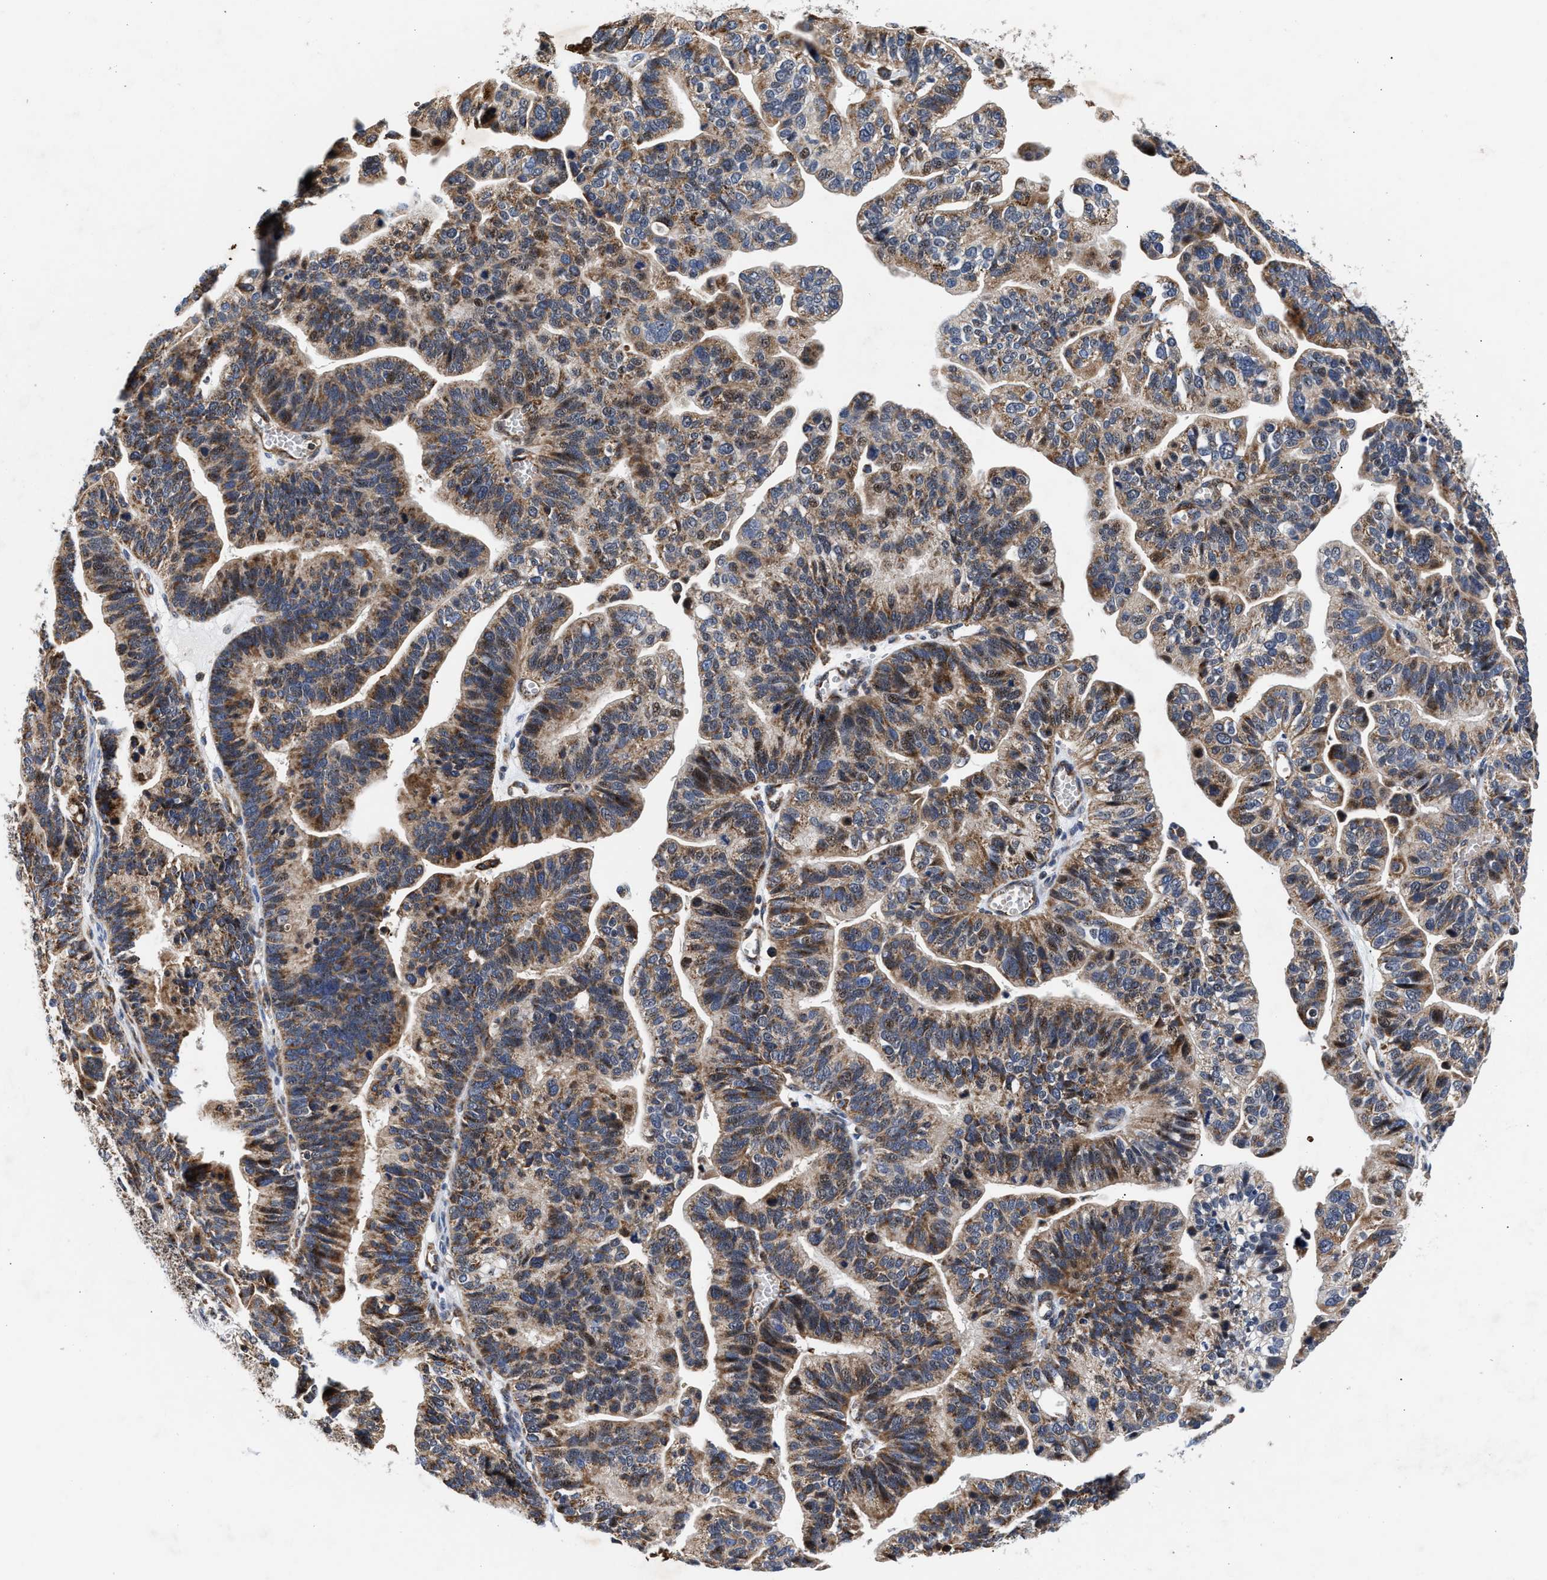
{"staining": {"intensity": "moderate", "quantity": ">75%", "location": "cytoplasmic/membranous"}, "tissue": "ovarian cancer", "cell_type": "Tumor cells", "image_type": "cancer", "snomed": [{"axis": "morphology", "description": "Cystadenocarcinoma, serous, NOS"}, {"axis": "topography", "description": "Ovary"}], "caption": "Protein expression analysis of serous cystadenocarcinoma (ovarian) shows moderate cytoplasmic/membranous staining in approximately >75% of tumor cells.", "gene": "SGK1", "patient": {"sex": "female", "age": 56}}